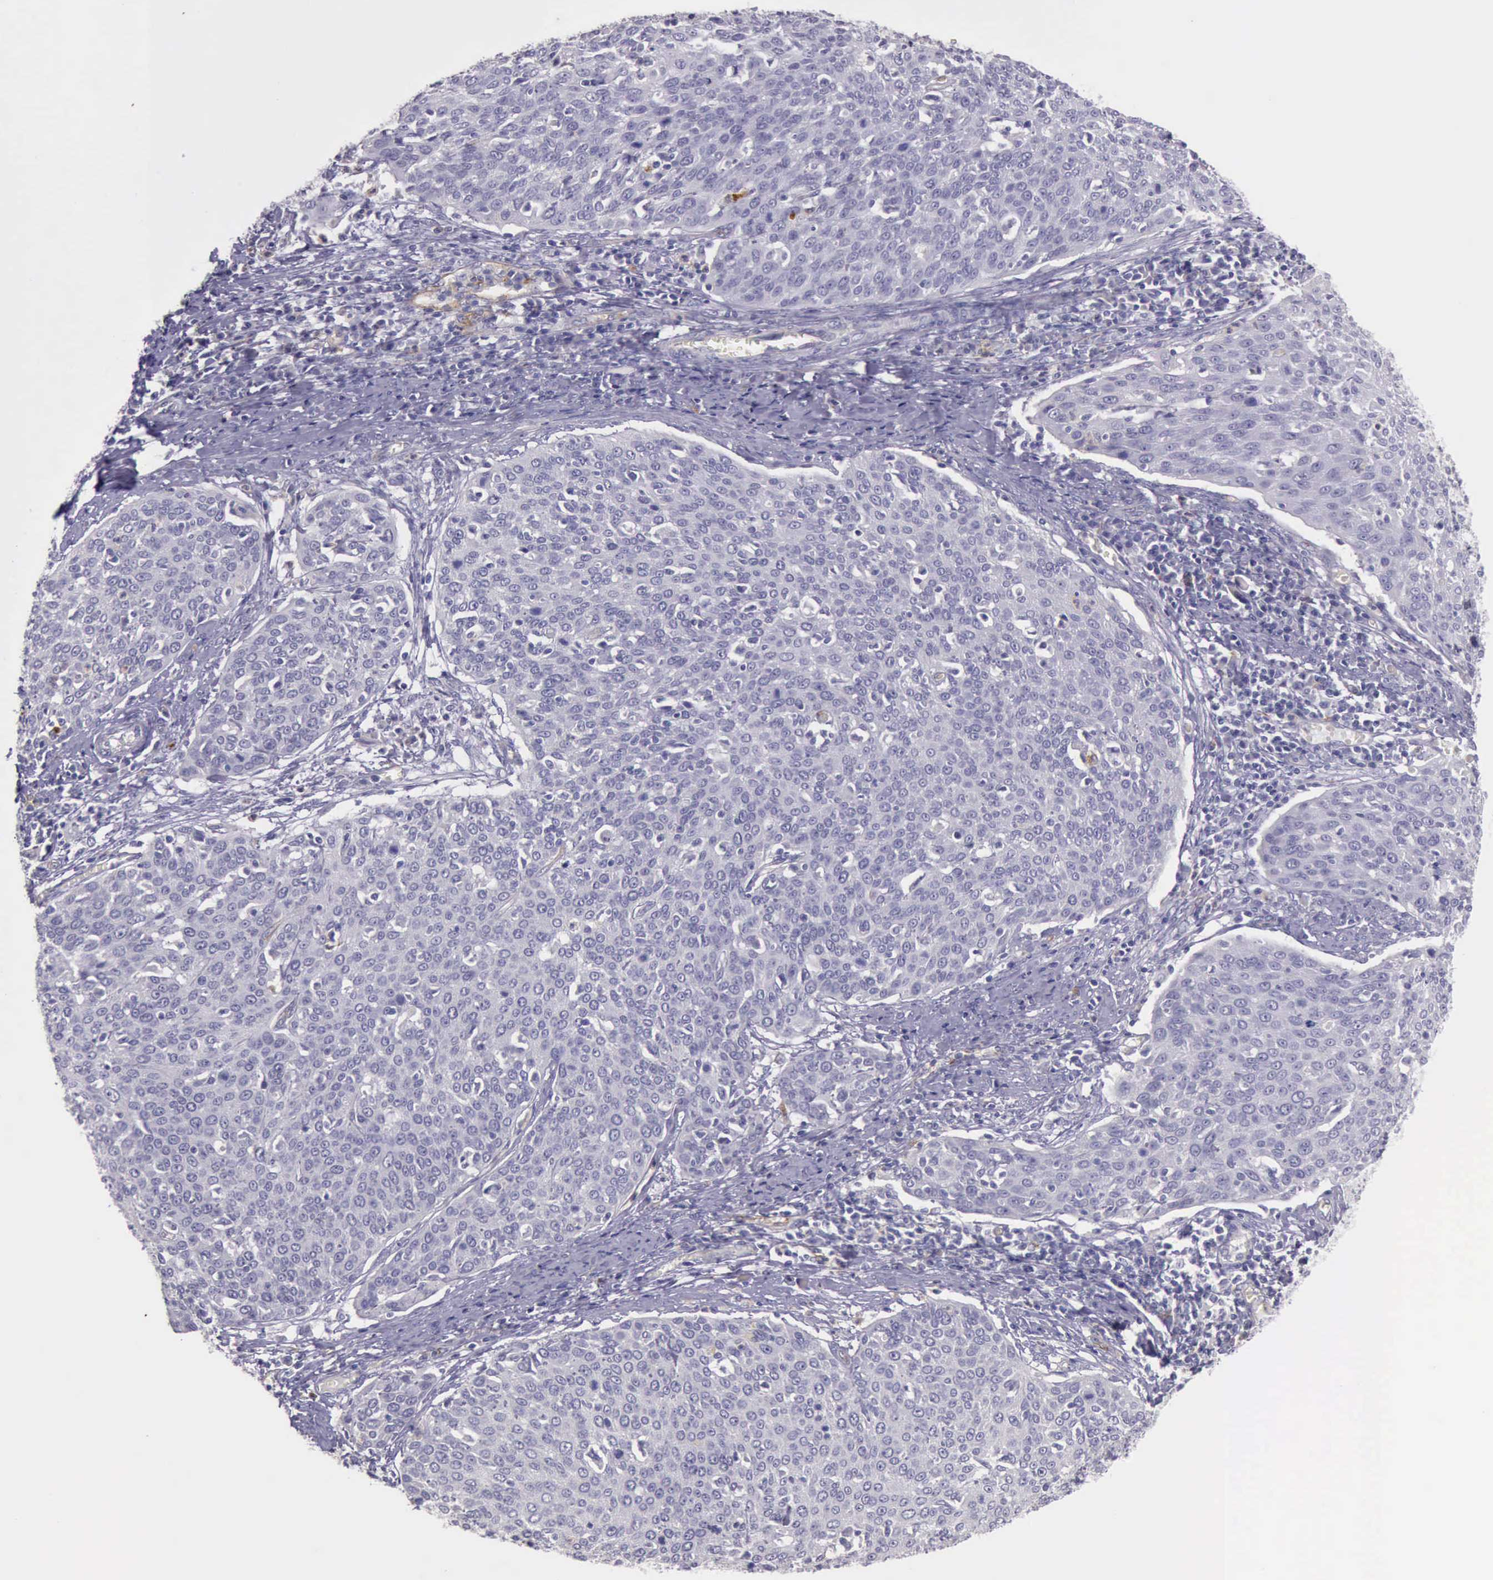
{"staining": {"intensity": "negative", "quantity": "none", "location": "none"}, "tissue": "cervical cancer", "cell_type": "Tumor cells", "image_type": "cancer", "snomed": [{"axis": "morphology", "description": "Squamous cell carcinoma, NOS"}, {"axis": "topography", "description": "Cervix"}], "caption": "Image shows no protein expression in tumor cells of cervical cancer (squamous cell carcinoma) tissue.", "gene": "TCEANC", "patient": {"sex": "female", "age": 38}}